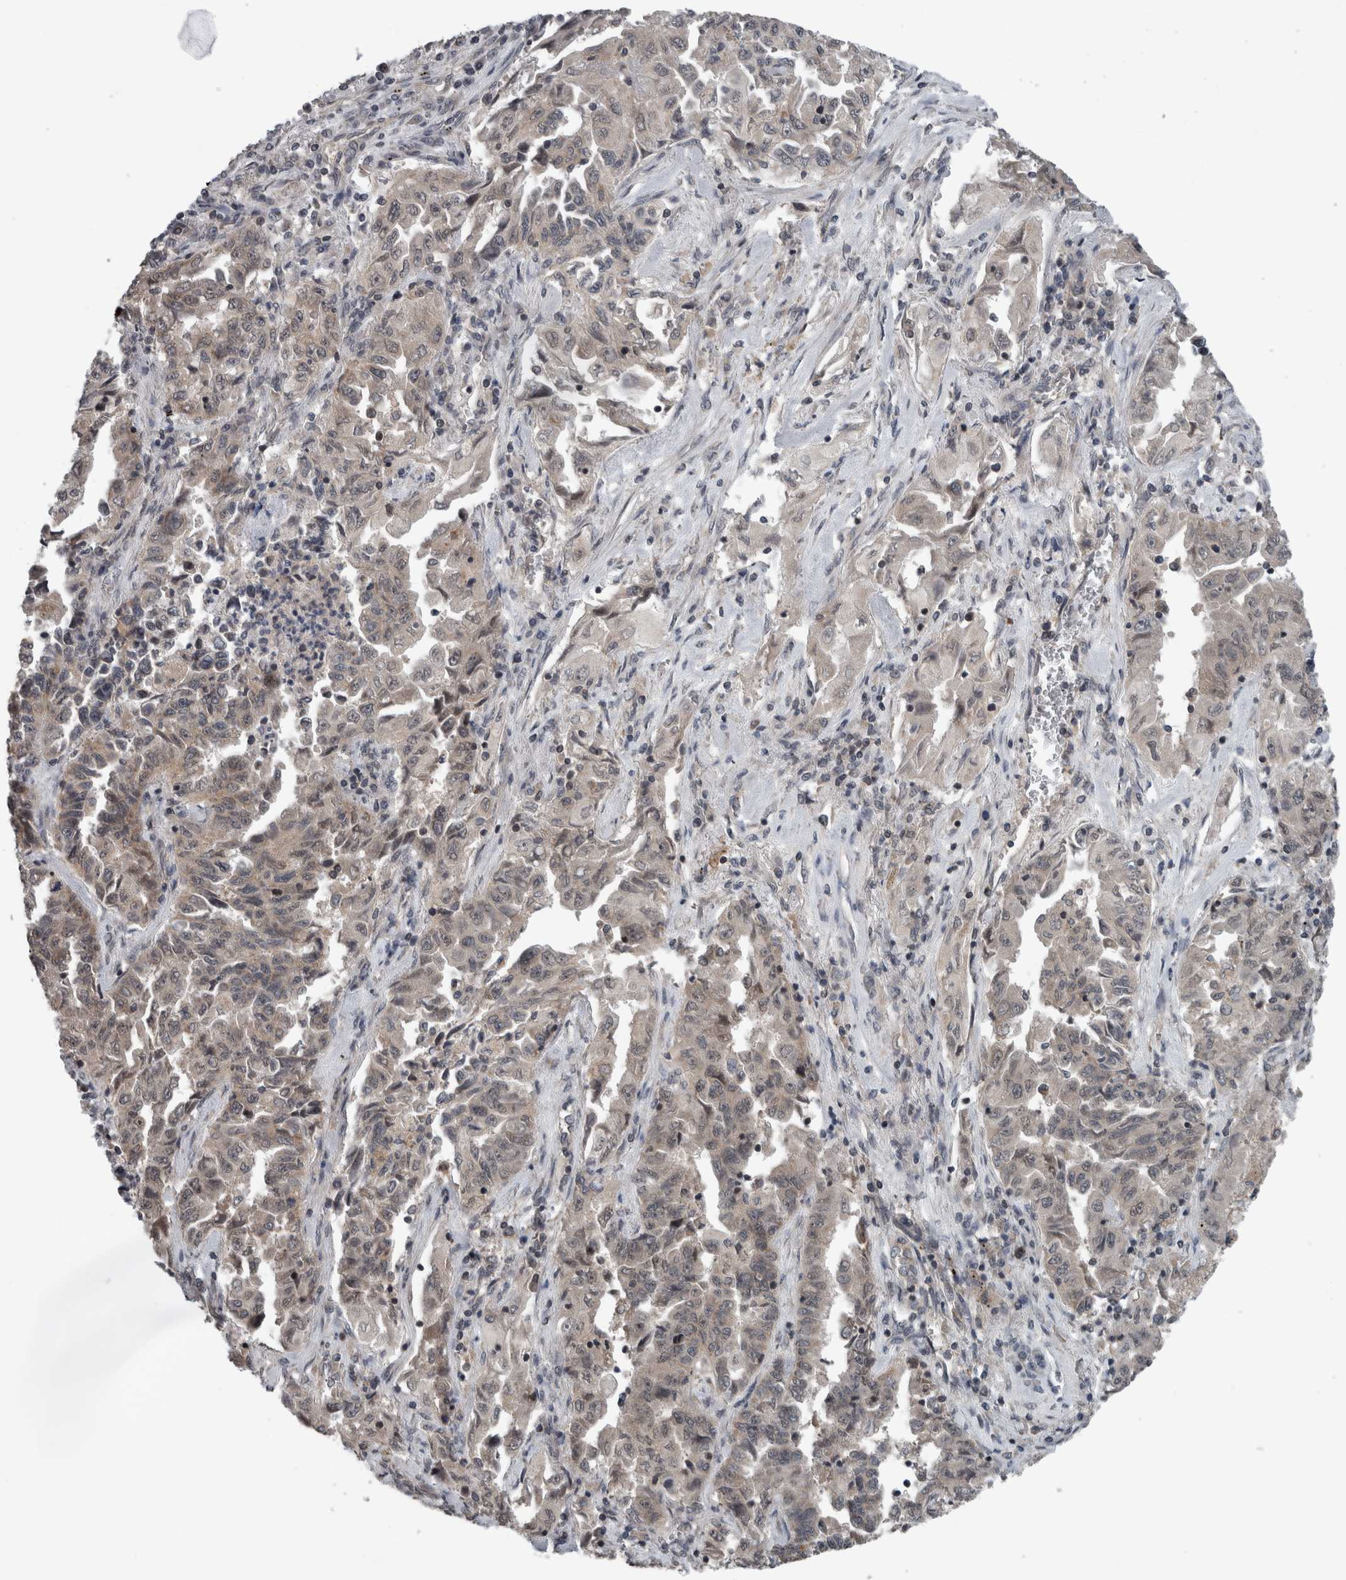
{"staining": {"intensity": "negative", "quantity": "none", "location": "none"}, "tissue": "lung cancer", "cell_type": "Tumor cells", "image_type": "cancer", "snomed": [{"axis": "morphology", "description": "Adenocarcinoma, NOS"}, {"axis": "topography", "description": "Lung"}], "caption": "The image reveals no significant positivity in tumor cells of lung adenocarcinoma. (DAB (3,3'-diaminobenzidine) immunohistochemistry (IHC) visualized using brightfield microscopy, high magnification).", "gene": "ENY2", "patient": {"sex": "female", "age": 51}}